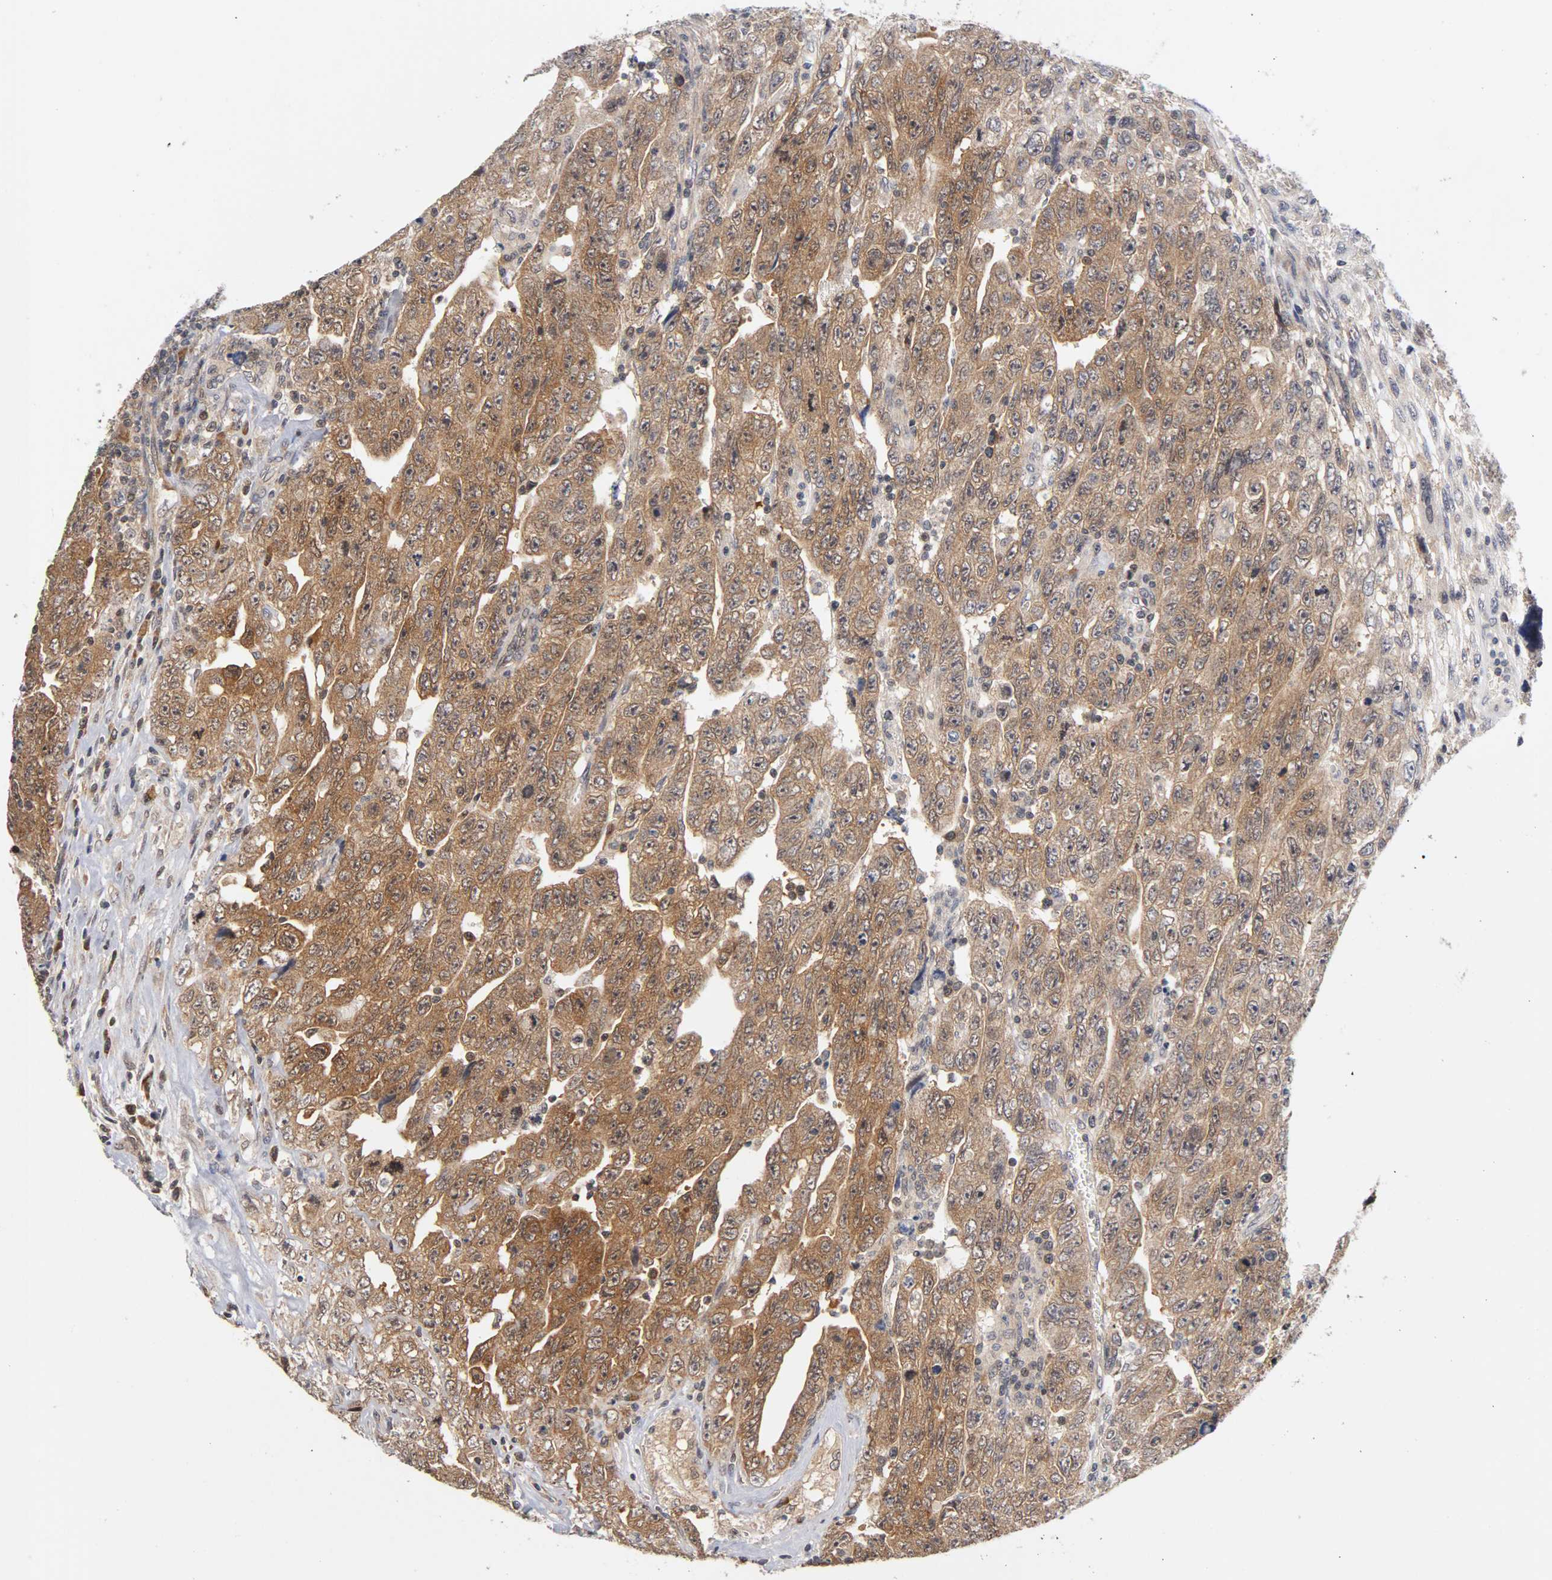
{"staining": {"intensity": "moderate", "quantity": ">75%", "location": "cytoplasmic/membranous,nuclear"}, "tissue": "testis cancer", "cell_type": "Tumor cells", "image_type": "cancer", "snomed": [{"axis": "morphology", "description": "Carcinoma, Embryonal, NOS"}, {"axis": "topography", "description": "Testis"}], "caption": "Brown immunohistochemical staining in embryonal carcinoma (testis) shows moderate cytoplasmic/membranous and nuclear staining in approximately >75% of tumor cells. Using DAB (brown) and hematoxylin (blue) stains, captured at high magnification using brightfield microscopy.", "gene": "UBE2M", "patient": {"sex": "male", "age": 28}}